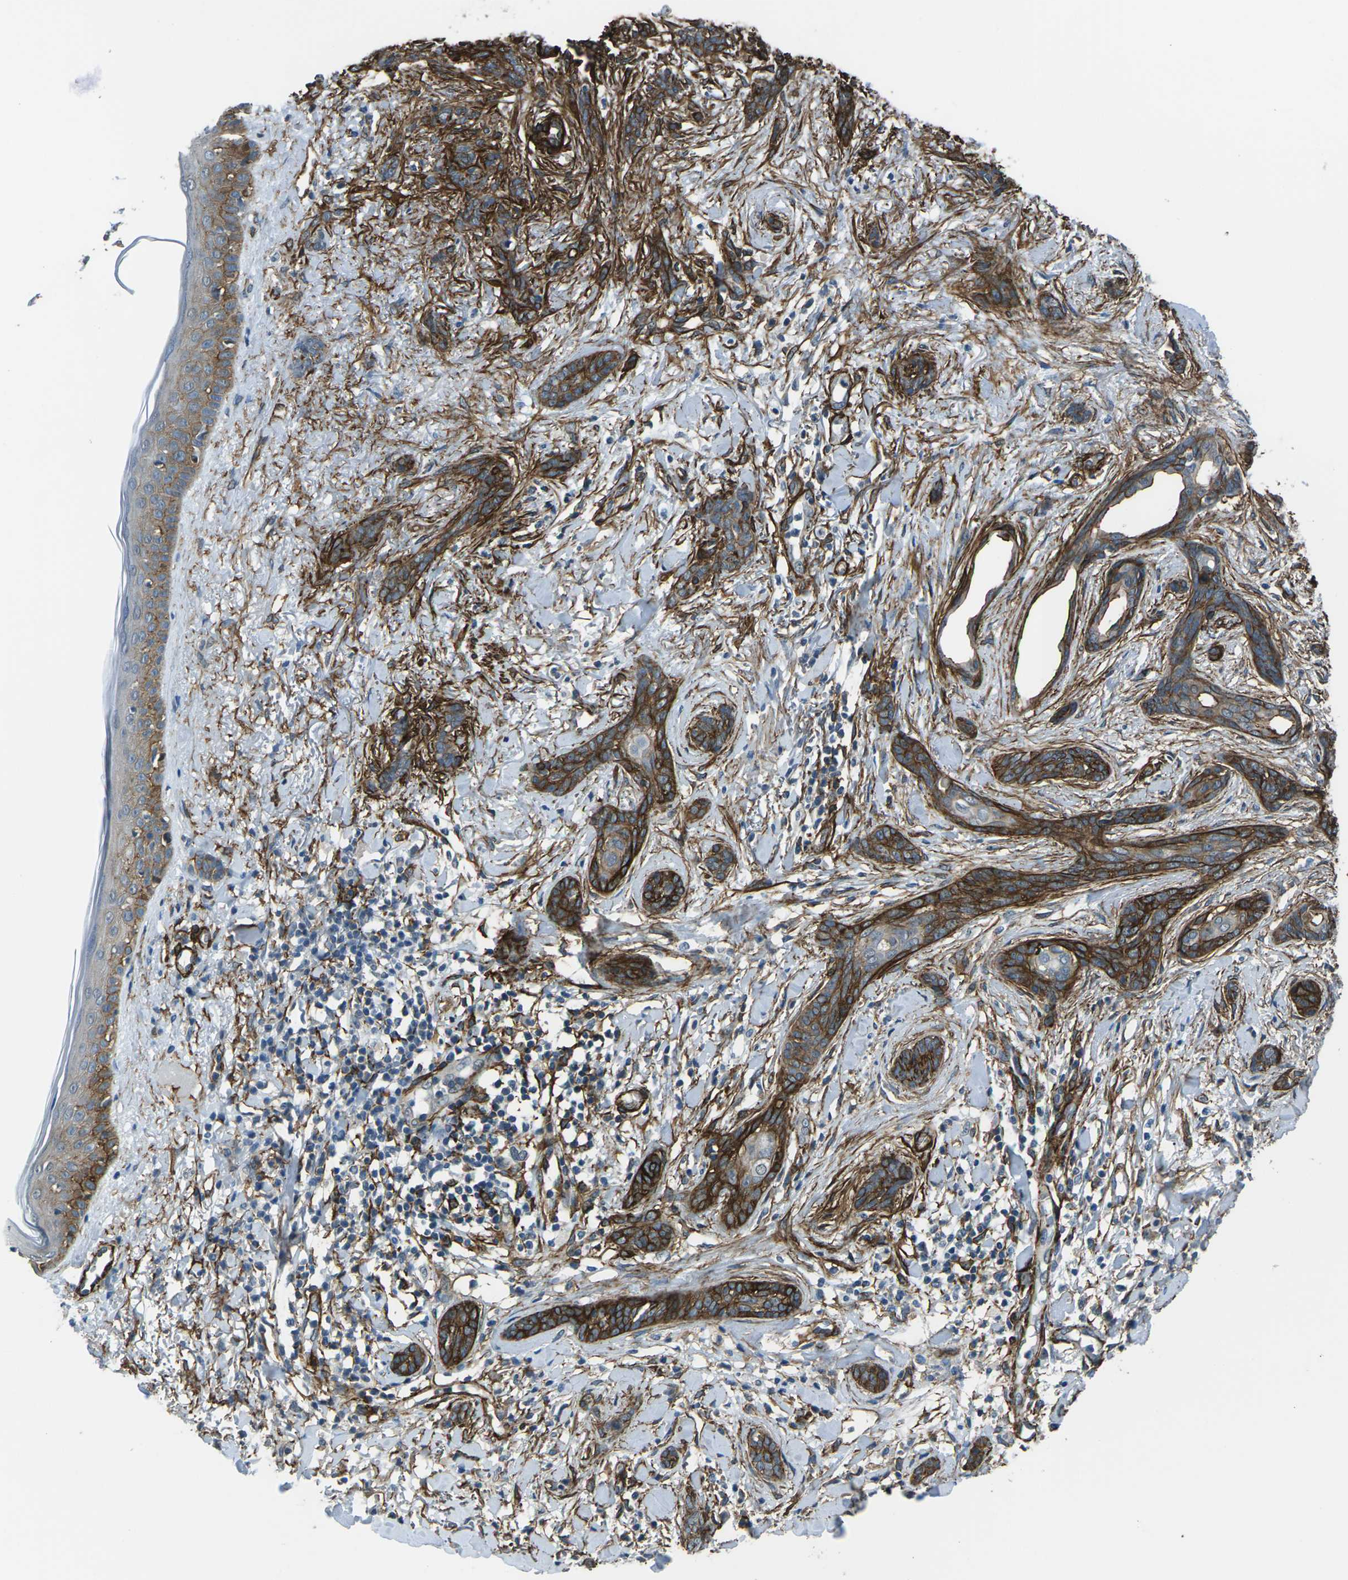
{"staining": {"intensity": "moderate", "quantity": ">75%", "location": "cytoplasmic/membranous"}, "tissue": "skin cancer", "cell_type": "Tumor cells", "image_type": "cancer", "snomed": [{"axis": "morphology", "description": "Basal cell carcinoma"}, {"axis": "morphology", "description": "Adnexal tumor, benign"}, {"axis": "topography", "description": "Skin"}], "caption": "This is a micrograph of immunohistochemistry staining of benign adnexal tumor (skin), which shows moderate expression in the cytoplasmic/membranous of tumor cells.", "gene": "GRAMD1C", "patient": {"sex": "female", "age": 42}}